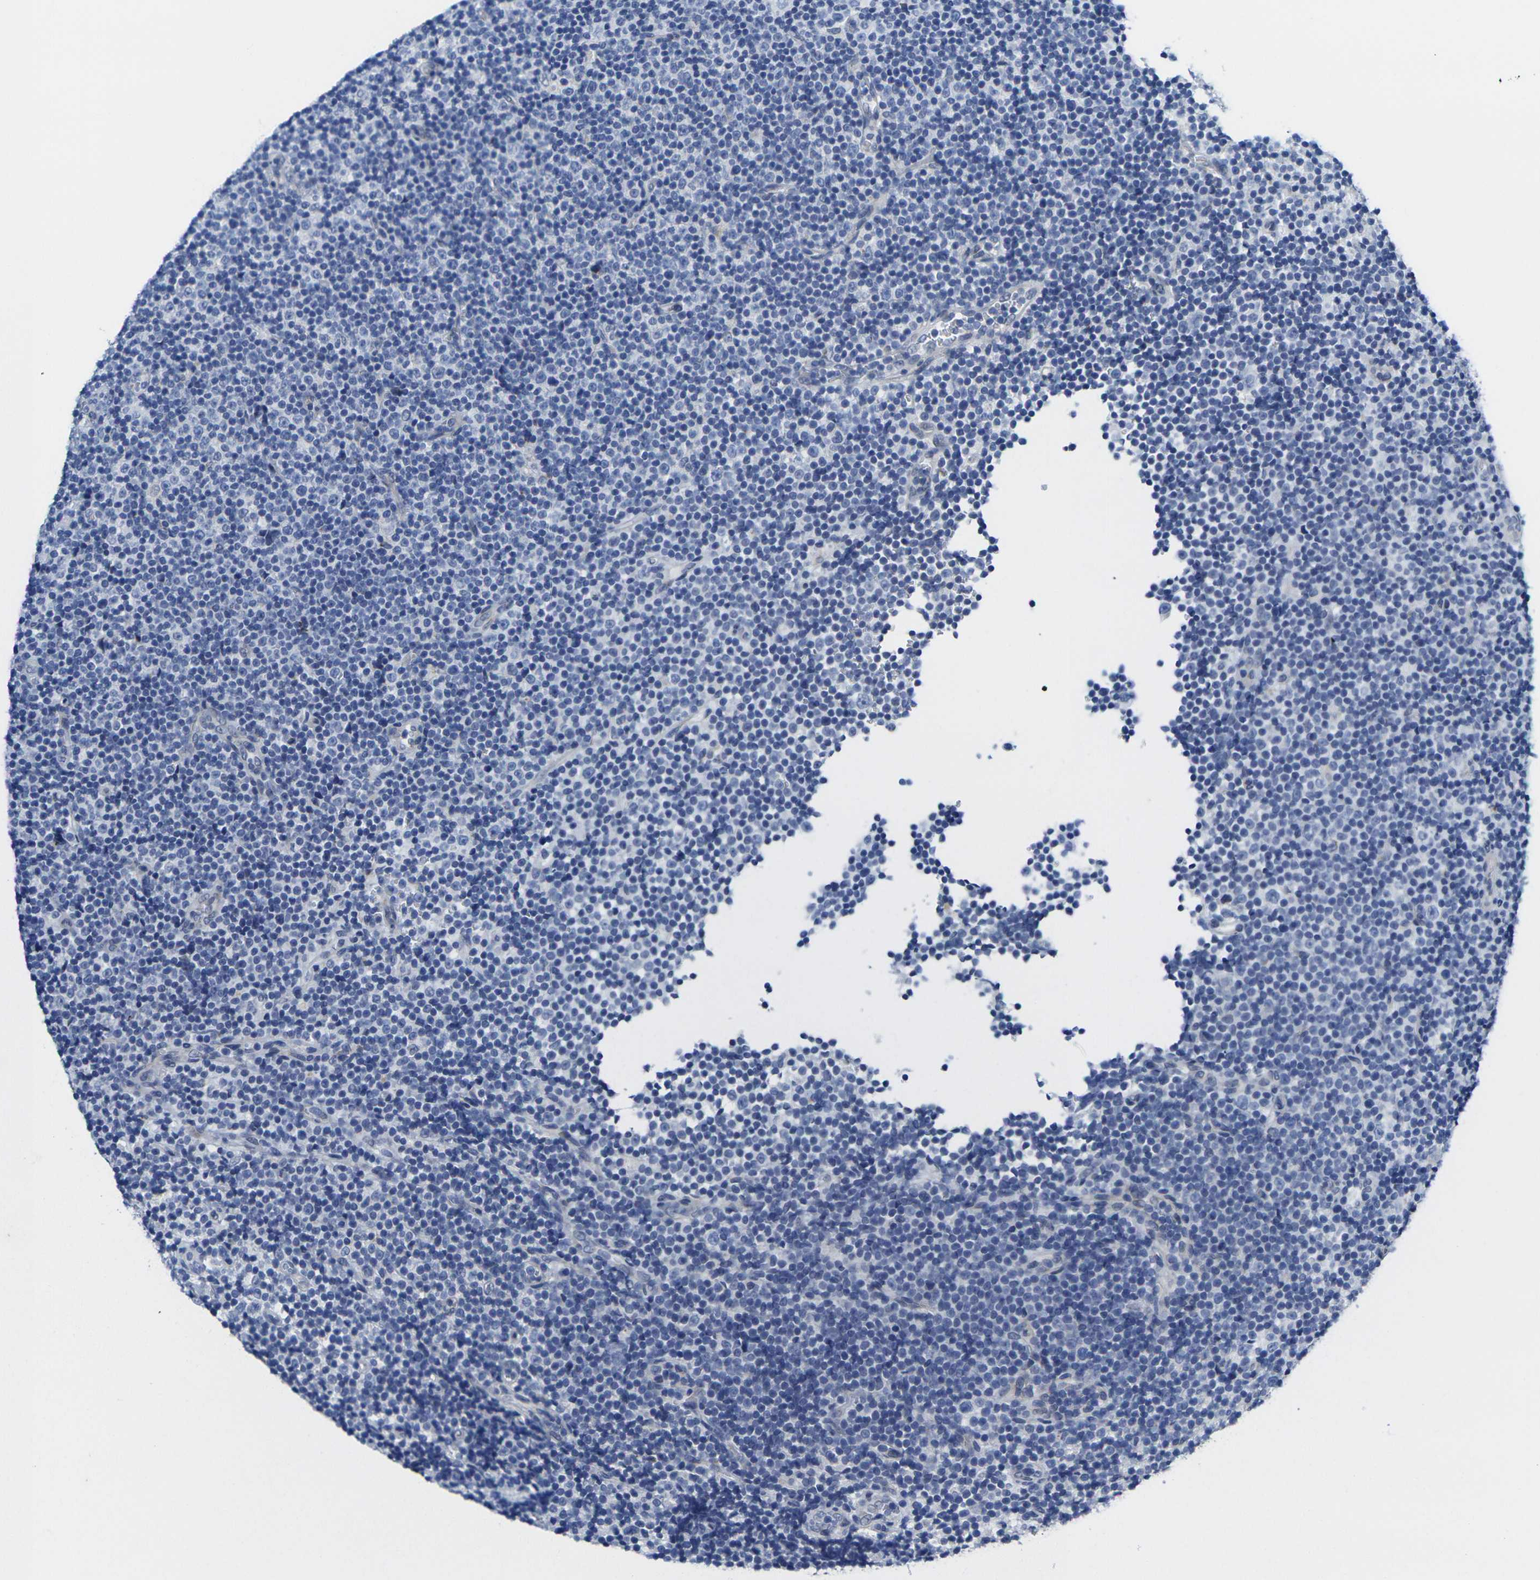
{"staining": {"intensity": "negative", "quantity": "none", "location": "none"}, "tissue": "lymphoma", "cell_type": "Tumor cells", "image_type": "cancer", "snomed": [{"axis": "morphology", "description": "Malignant lymphoma, non-Hodgkin's type, Low grade"}, {"axis": "topography", "description": "Lymph node"}], "caption": "This is an immunohistochemistry (IHC) micrograph of low-grade malignant lymphoma, non-Hodgkin's type. There is no expression in tumor cells.", "gene": "CRK", "patient": {"sex": "female", "age": 67}}